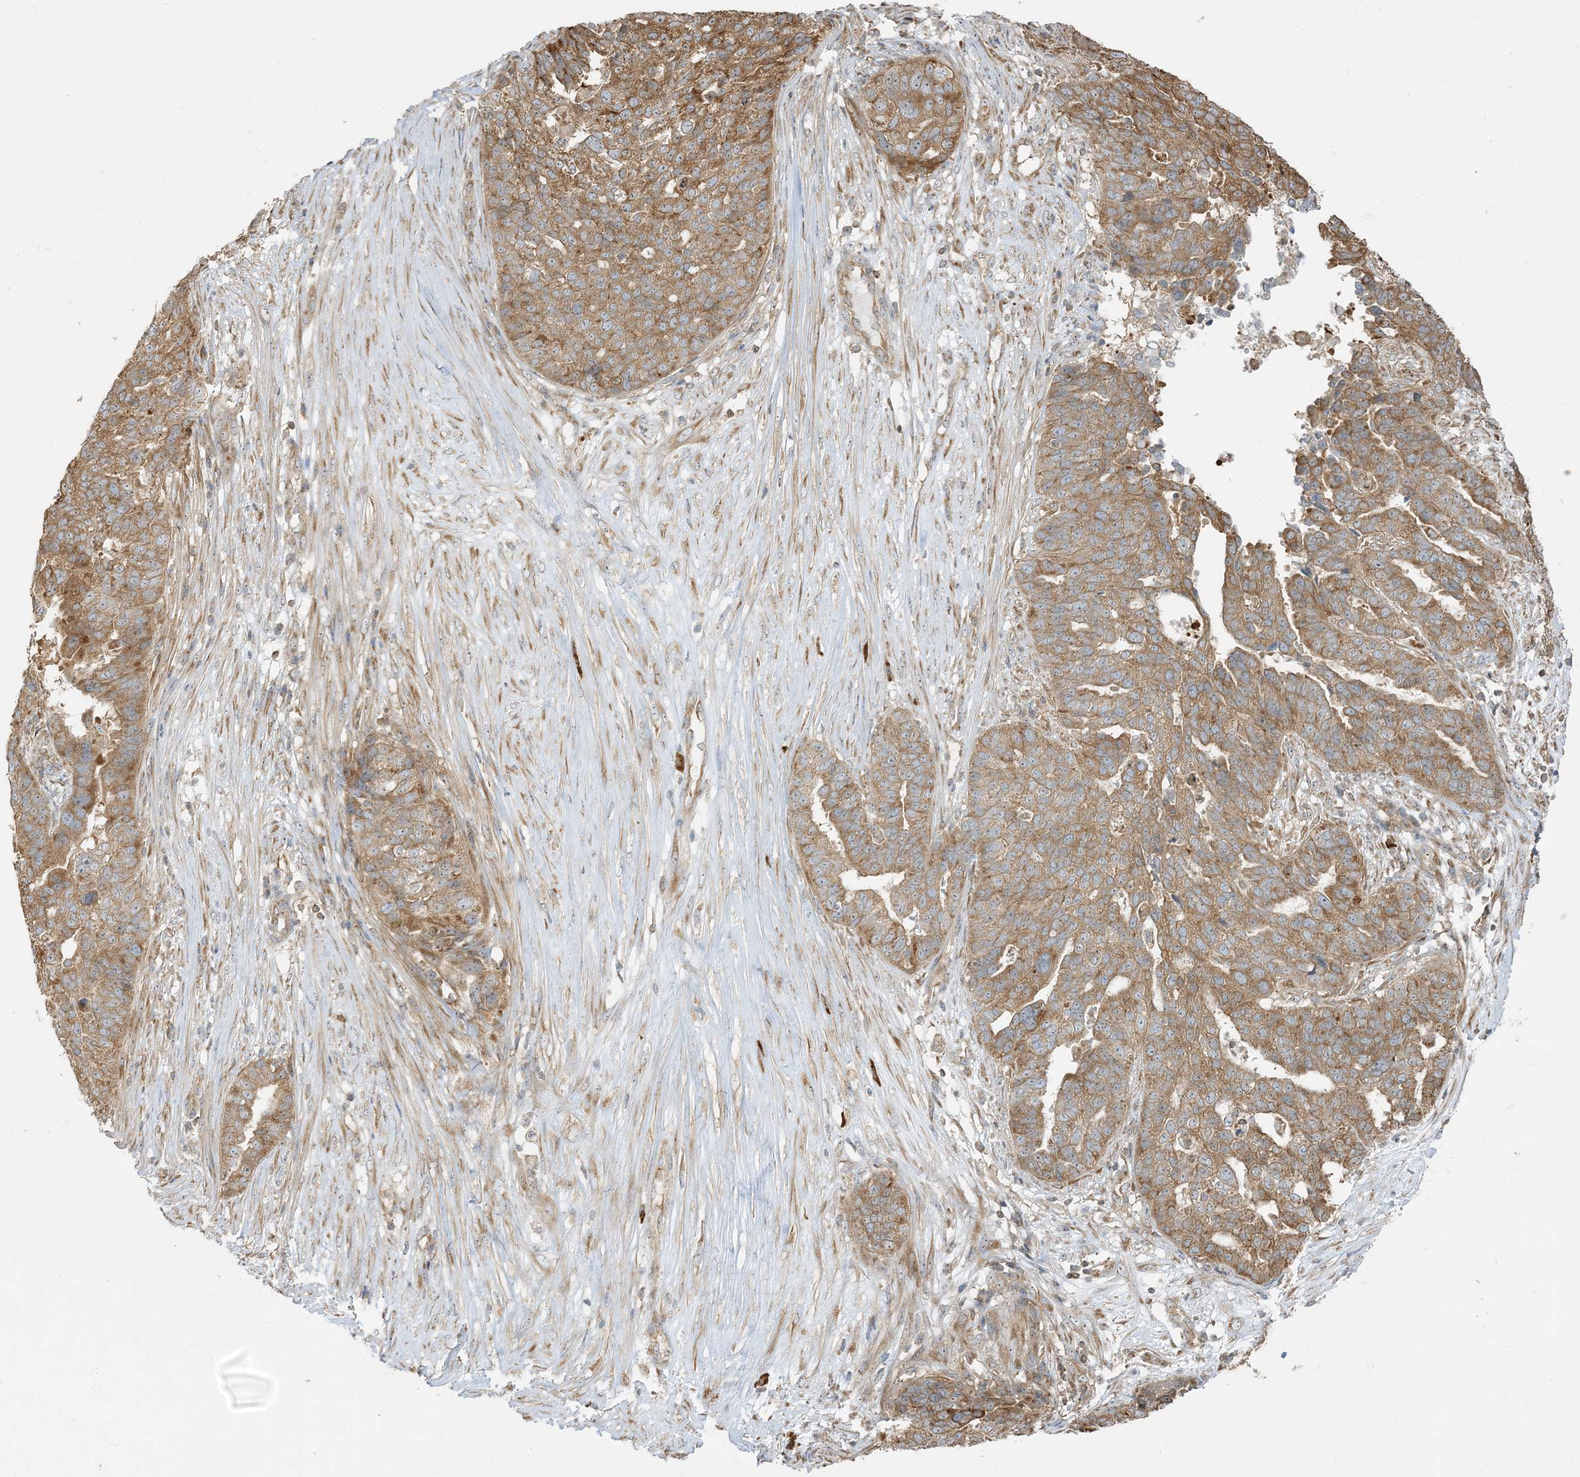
{"staining": {"intensity": "moderate", "quantity": ">75%", "location": "cytoplasmic/membranous"}, "tissue": "ovarian cancer", "cell_type": "Tumor cells", "image_type": "cancer", "snomed": [{"axis": "morphology", "description": "Cystadenocarcinoma, serous, NOS"}, {"axis": "topography", "description": "Ovary"}], "caption": "The photomicrograph demonstrates a brown stain indicating the presence of a protein in the cytoplasmic/membranous of tumor cells in ovarian cancer (serous cystadenocarcinoma).", "gene": "SRP72", "patient": {"sex": "female", "age": 59}}